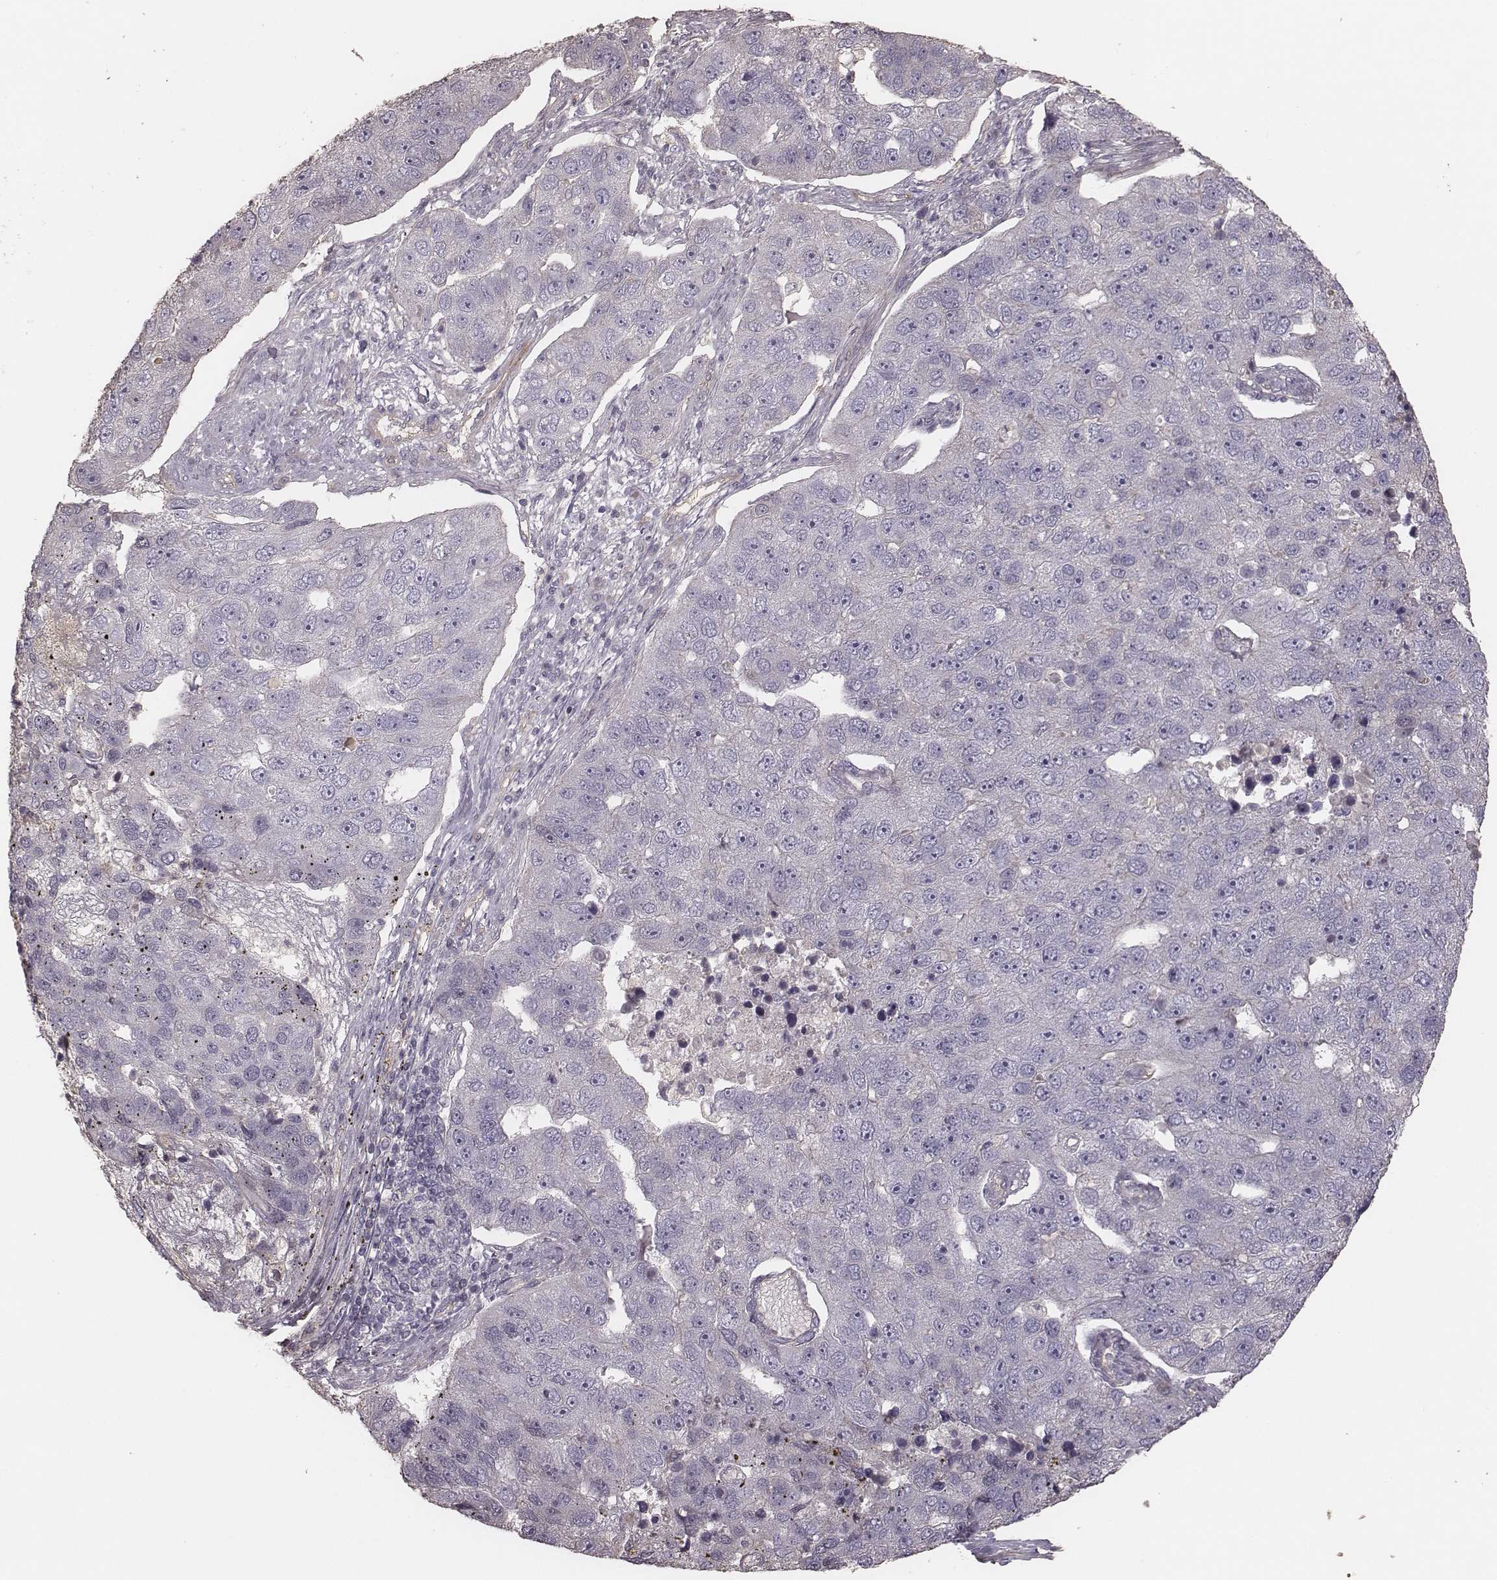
{"staining": {"intensity": "negative", "quantity": "none", "location": "none"}, "tissue": "pancreatic cancer", "cell_type": "Tumor cells", "image_type": "cancer", "snomed": [{"axis": "morphology", "description": "Adenocarcinoma, NOS"}, {"axis": "topography", "description": "Pancreas"}], "caption": "Micrograph shows no protein expression in tumor cells of adenocarcinoma (pancreatic) tissue.", "gene": "OTOGL", "patient": {"sex": "female", "age": 61}}